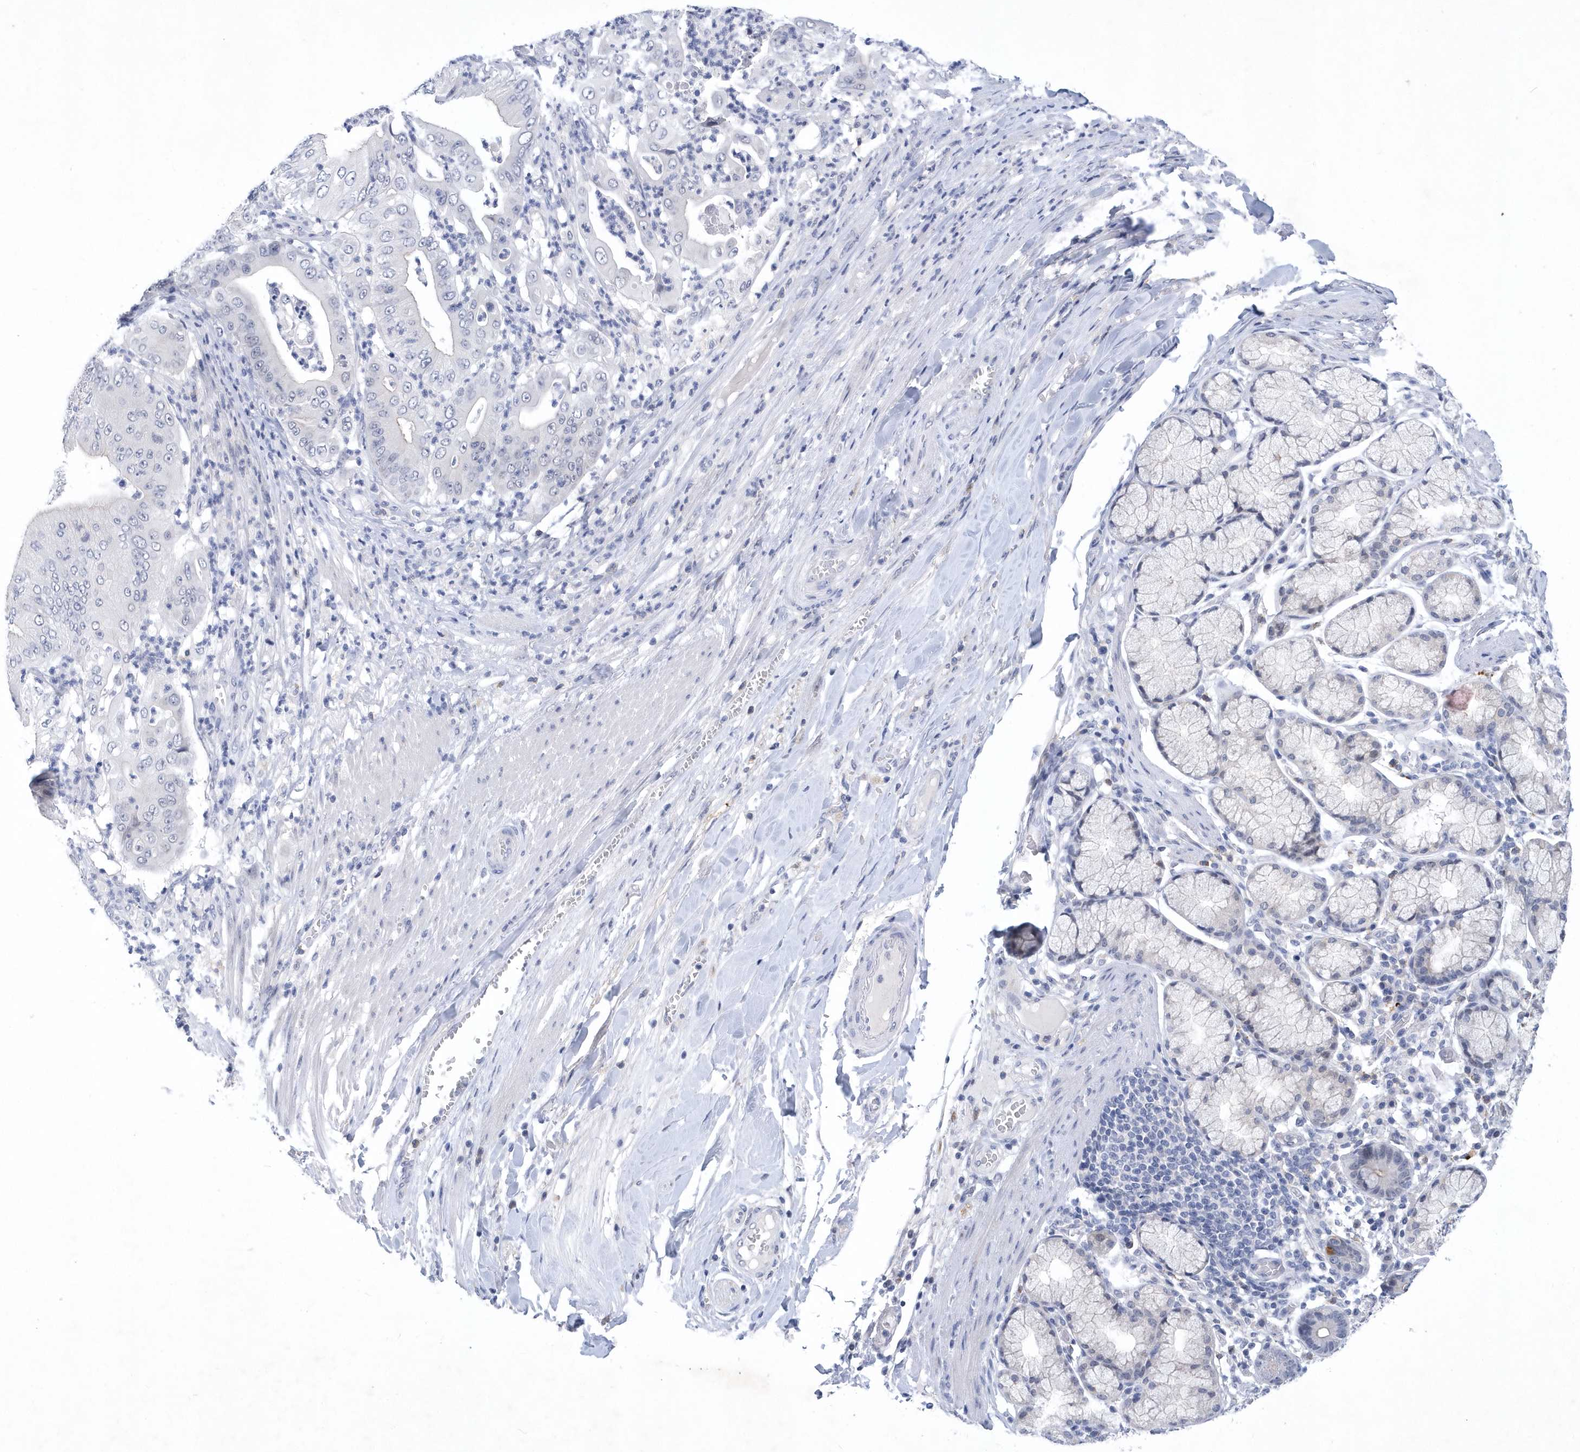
{"staining": {"intensity": "negative", "quantity": "none", "location": "none"}, "tissue": "pancreatic cancer", "cell_type": "Tumor cells", "image_type": "cancer", "snomed": [{"axis": "morphology", "description": "Adenocarcinoma, NOS"}, {"axis": "topography", "description": "Pancreas"}], "caption": "Tumor cells show no significant expression in pancreatic cancer.", "gene": "SRGAP3", "patient": {"sex": "female", "age": 77}}